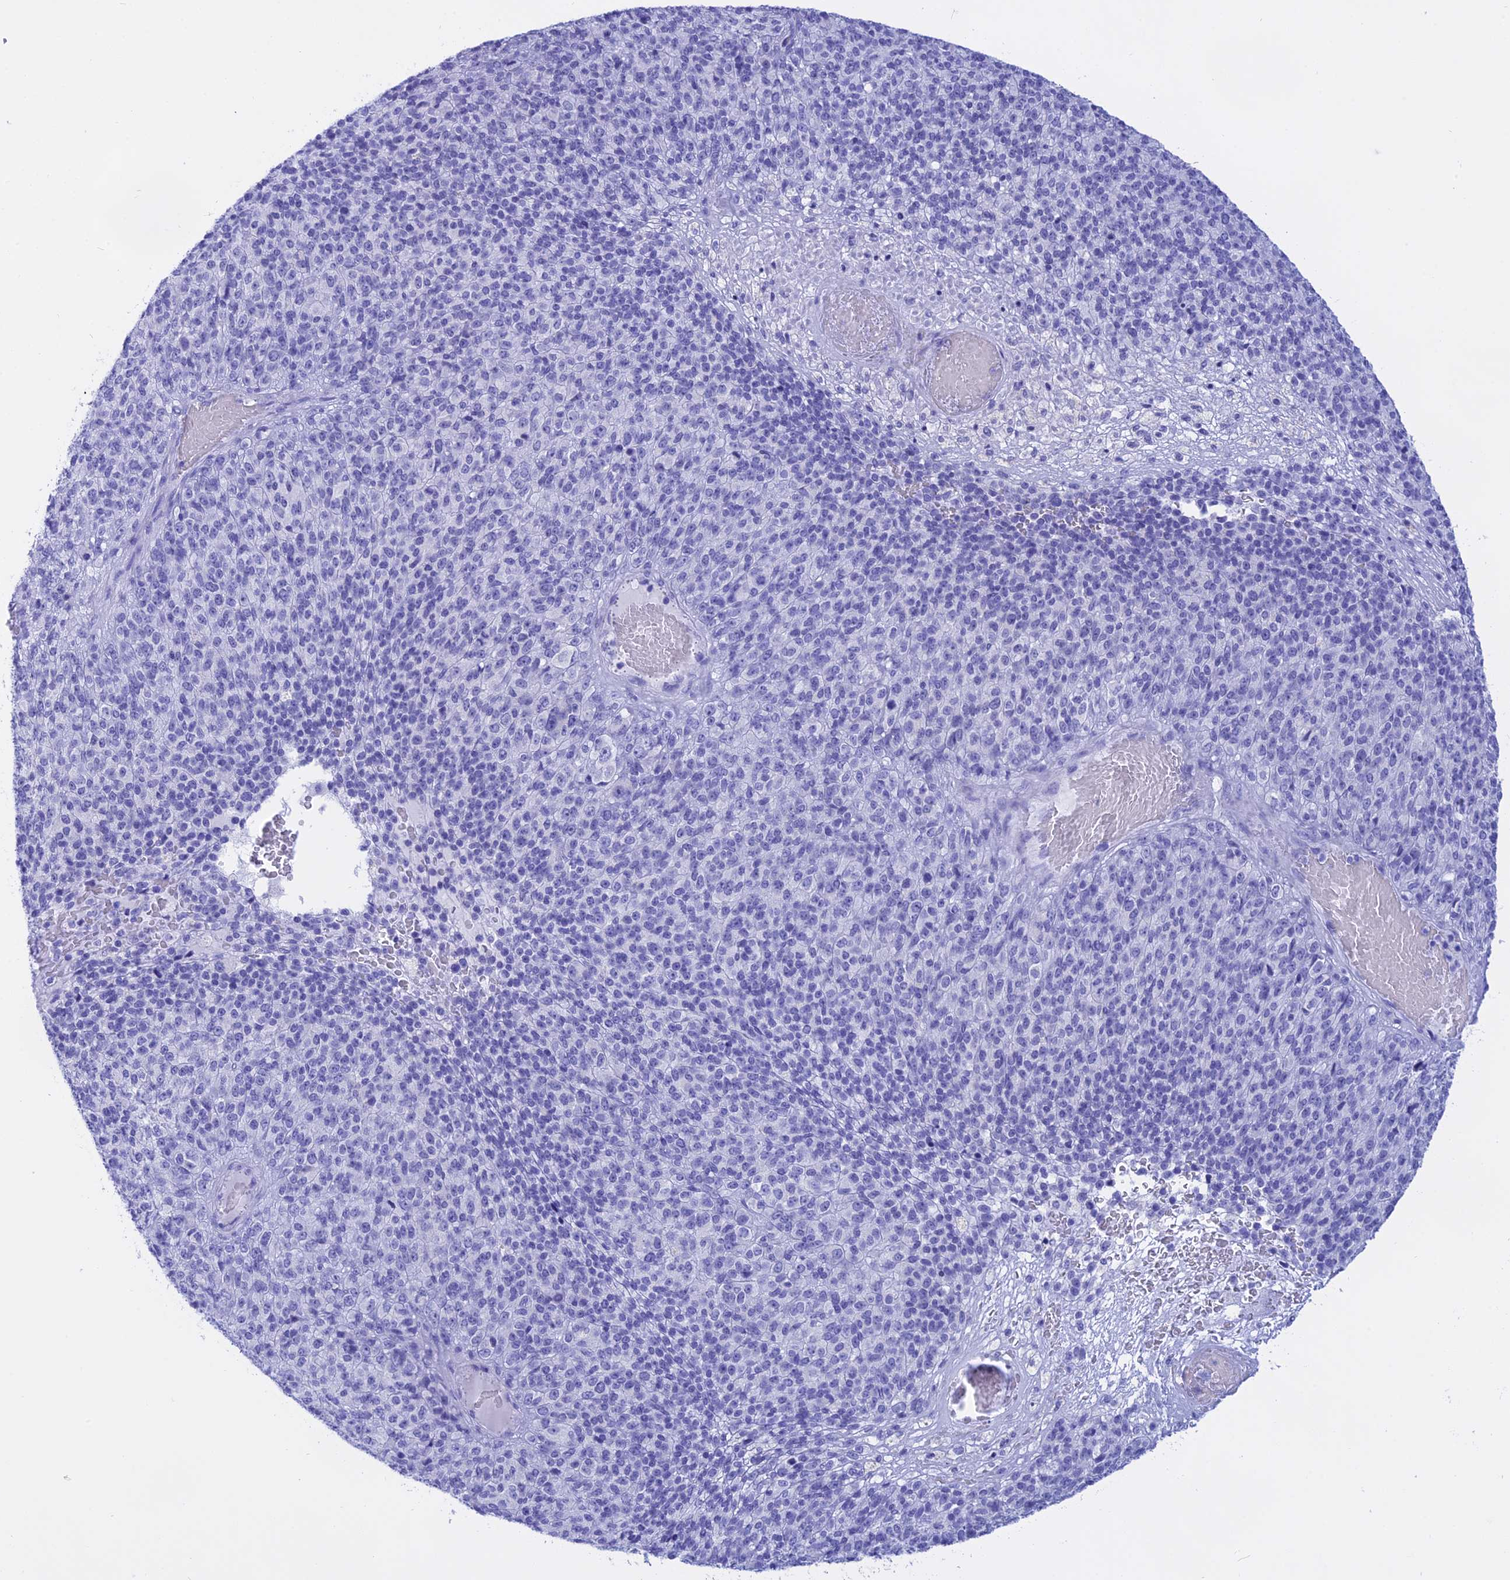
{"staining": {"intensity": "negative", "quantity": "none", "location": "none"}, "tissue": "melanoma", "cell_type": "Tumor cells", "image_type": "cancer", "snomed": [{"axis": "morphology", "description": "Malignant melanoma, Metastatic site"}, {"axis": "topography", "description": "Brain"}], "caption": "Tumor cells are negative for brown protein staining in melanoma. Brightfield microscopy of IHC stained with DAB (brown) and hematoxylin (blue), captured at high magnification.", "gene": "ISCA1", "patient": {"sex": "female", "age": 56}}